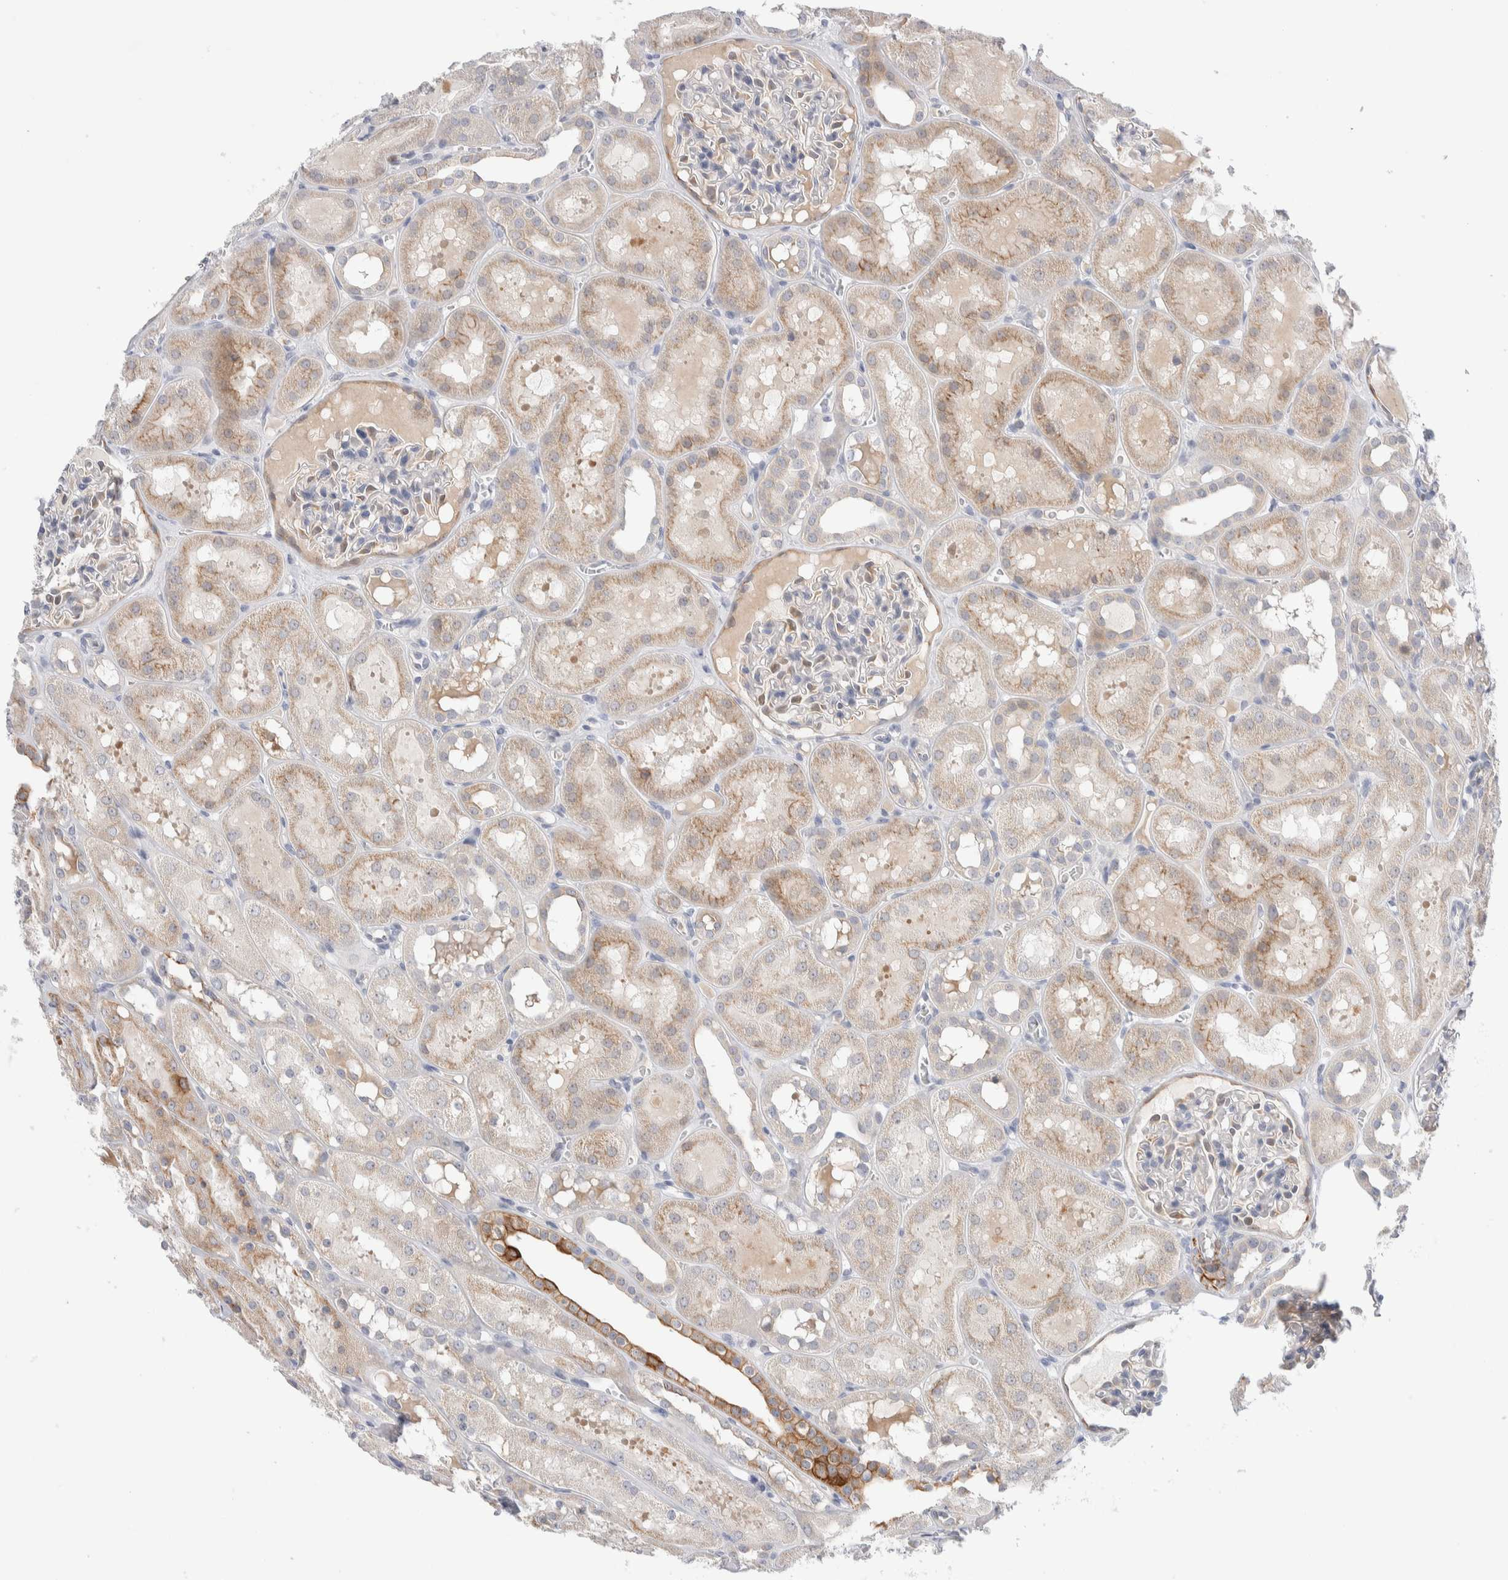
{"staining": {"intensity": "weak", "quantity": "<25%", "location": "cytoplasmic/membranous"}, "tissue": "kidney", "cell_type": "Cells in glomeruli", "image_type": "normal", "snomed": [{"axis": "morphology", "description": "Normal tissue, NOS"}, {"axis": "topography", "description": "Kidney"}, {"axis": "topography", "description": "Urinary bladder"}], "caption": "A high-resolution micrograph shows IHC staining of benign kidney, which demonstrates no significant staining in cells in glomeruli.", "gene": "C1orf112", "patient": {"sex": "male", "age": 16}}